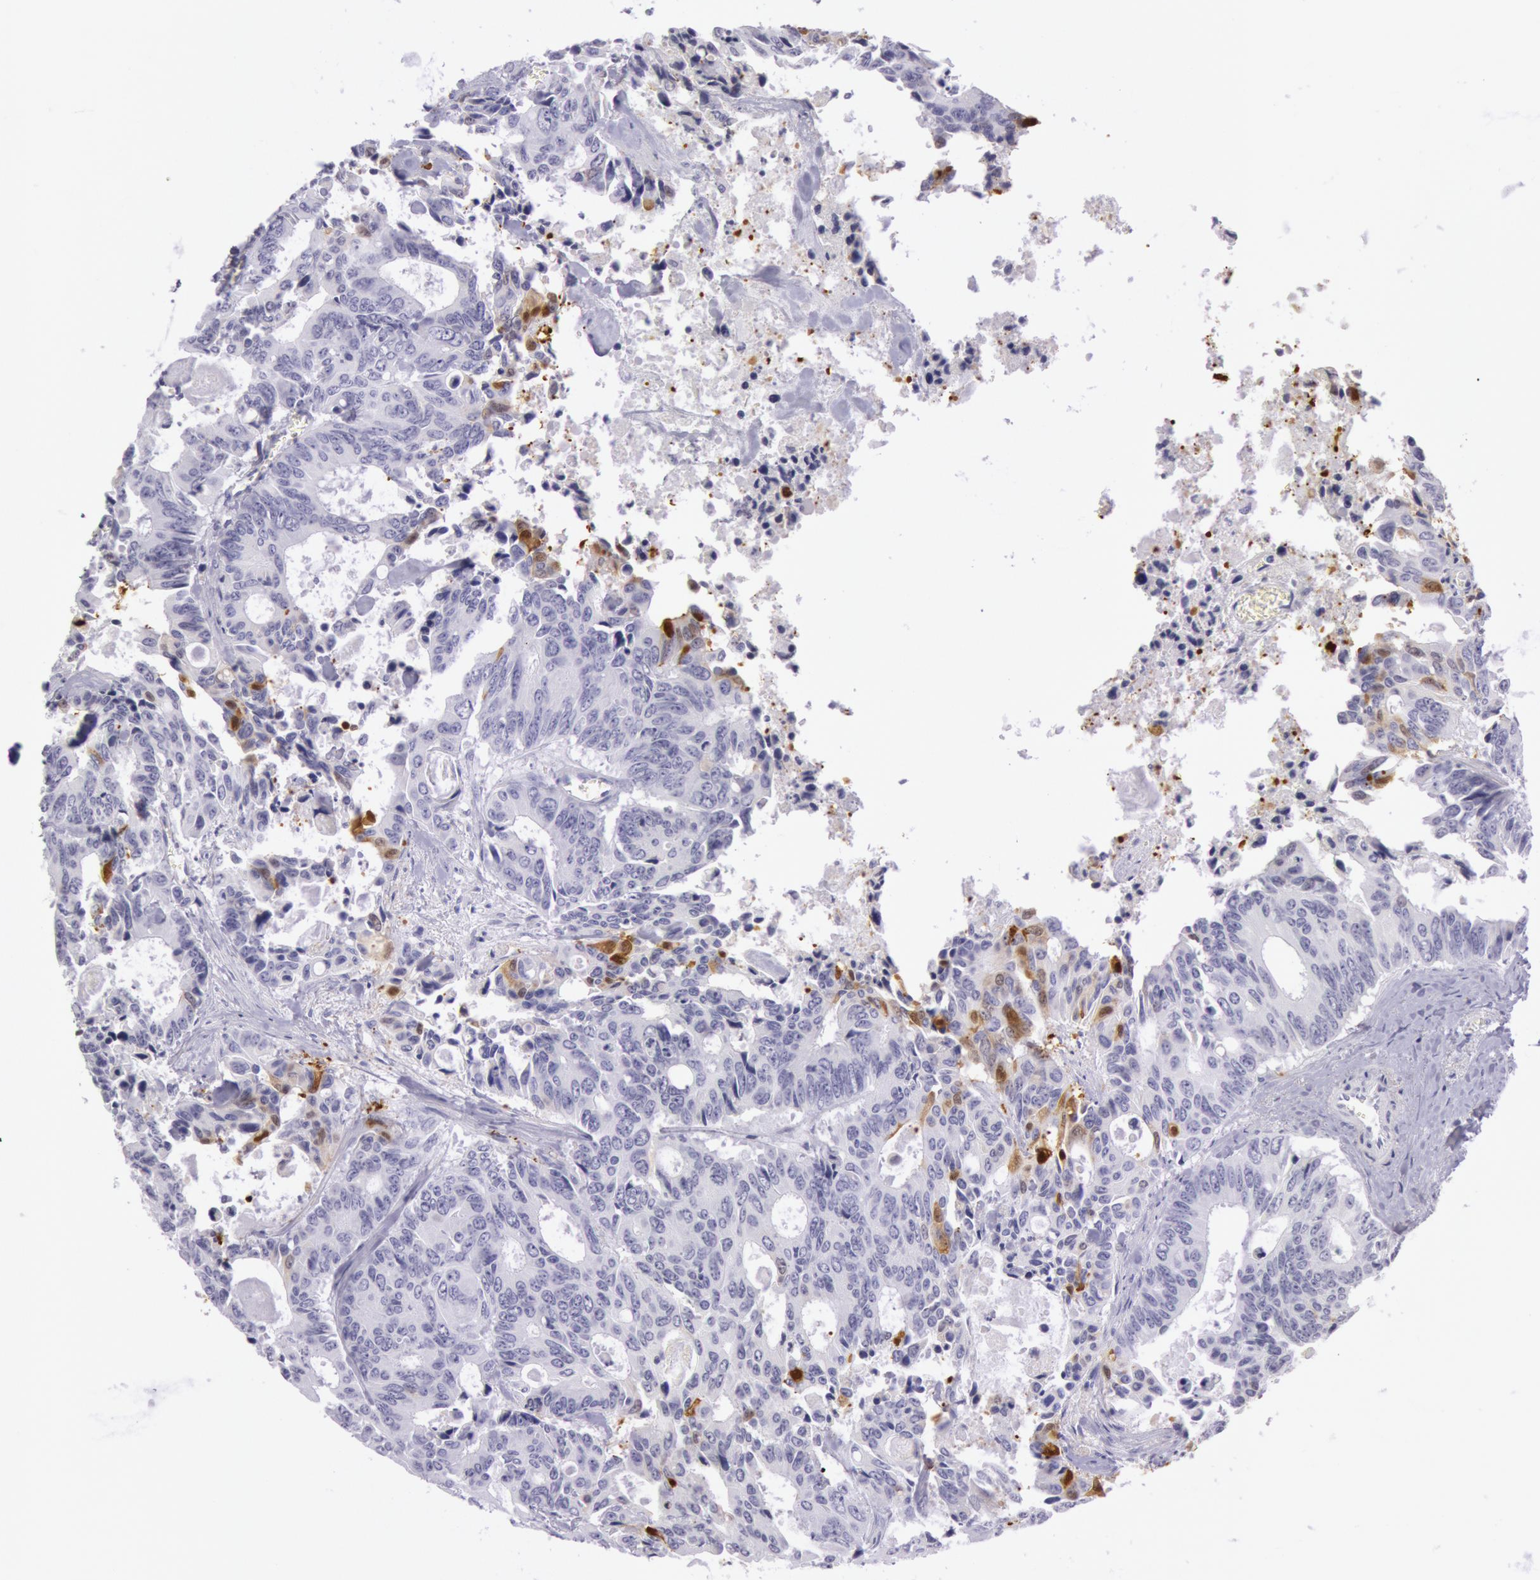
{"staining": {"intensity": "weak", "quantity": "<25%", "location": "cytoplasmic/membranous,nuclear"}, "tissue": "colorectal cancer", "cell_type": "Tumor cells", "image_type": "cancer", "snomed": [{"axis": "morphology", "description": "Adenocarcinoma, NOS"}, {"axis": "topography", "description": "Rectum"}], "caption": "Tumor cells show no significant expression in colorectal cancer. The staining was performed using DAB (3,3'-diaminobenzidine) to visualize the protein expression in brown, while the nuclei were stained in blue with hematoxylin (Magnification: 20x).", "gene": "CKB", "patient": {"sex": "male", "age": 76}}